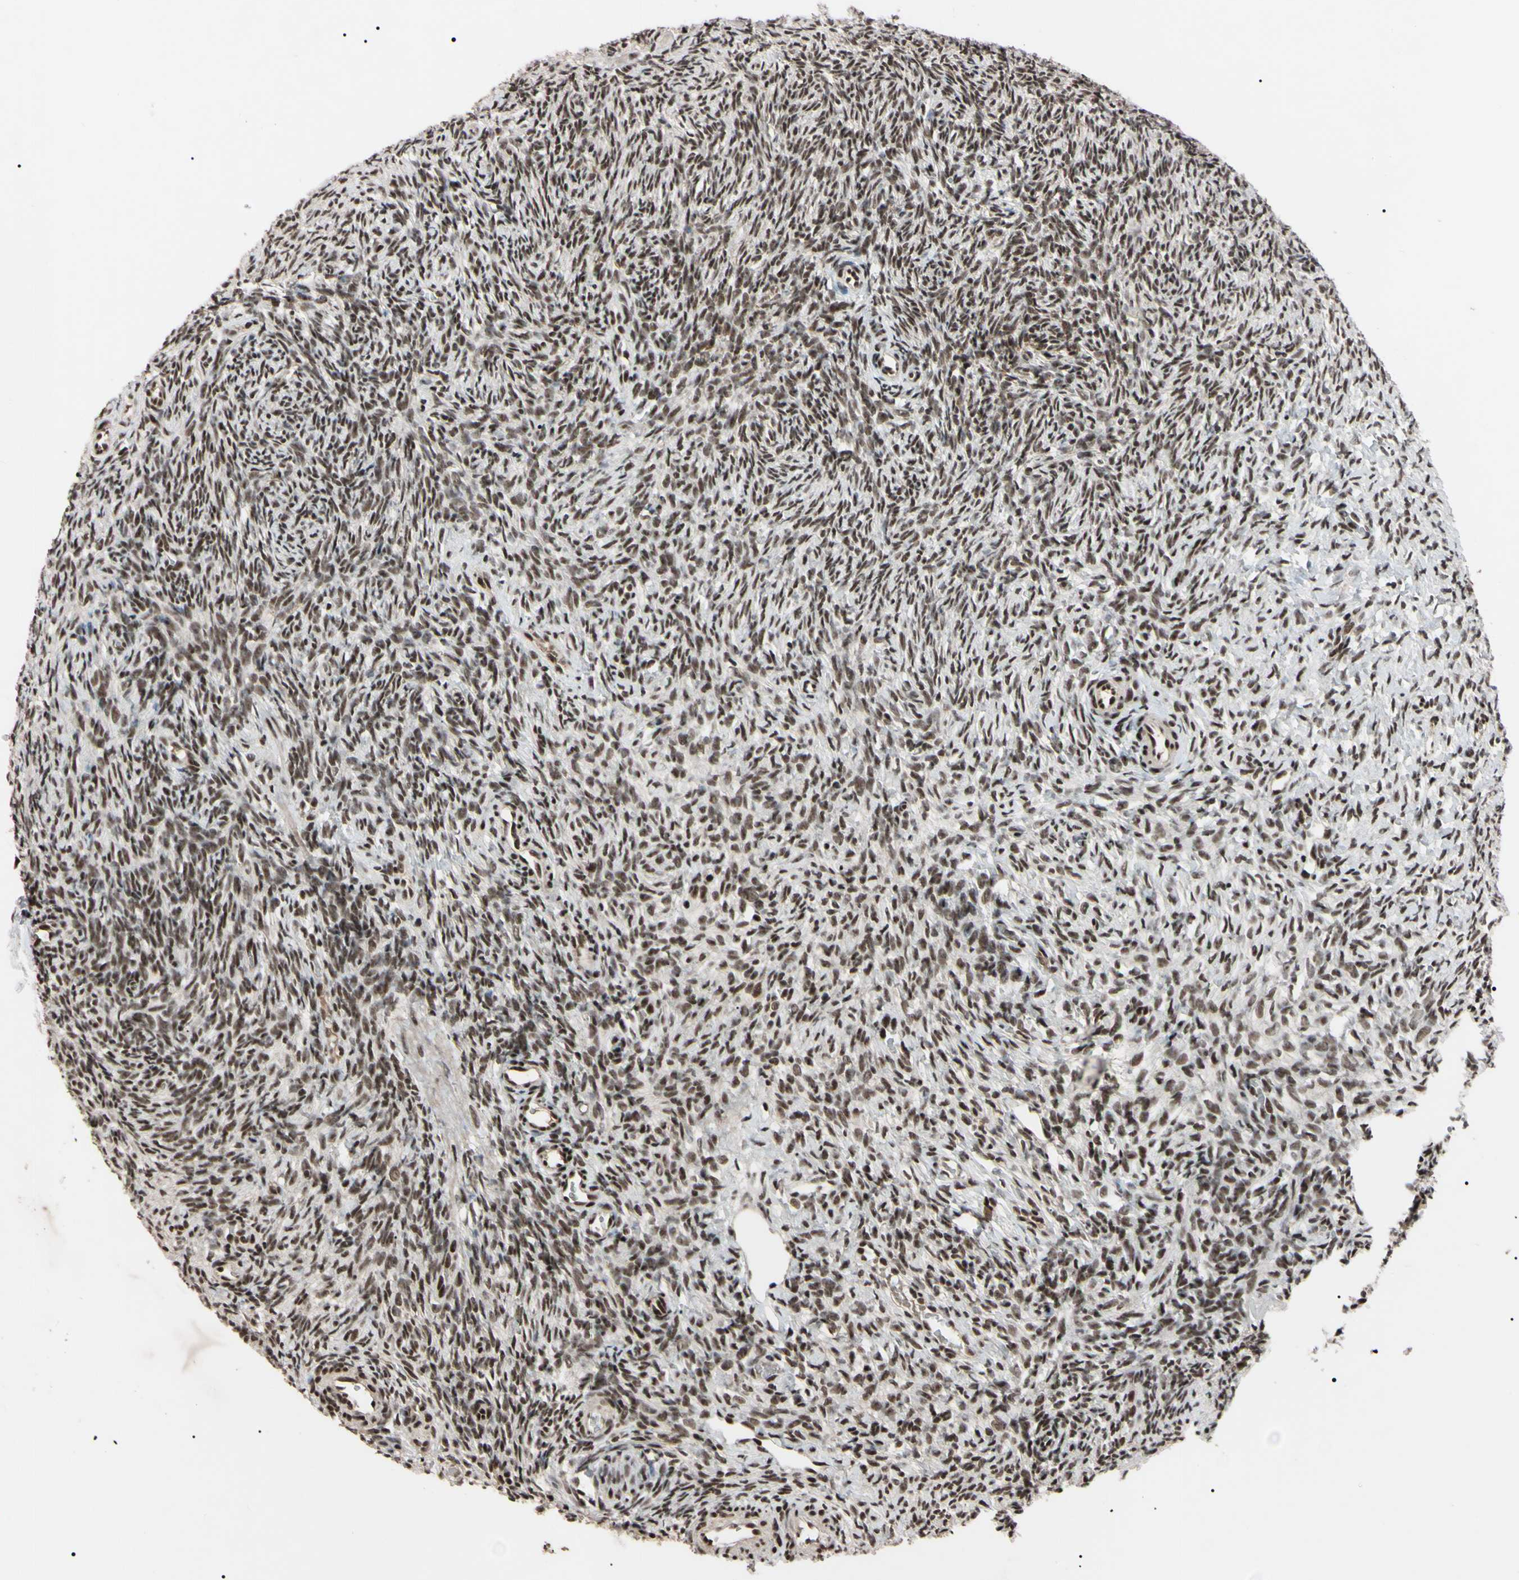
{"staining": {"intensity": "moderate", "quantity": ">75%", "location": "nuclear"}, "tissue": "ovary", "cell_type": "Ovarian stroma cells", "image_type": "normal", "snomed": [{"axis": "morphology", "description": "Normal tissue, NOS"}, {"axis": "topography", "description": "Ovary"}], "caption": "Immunohistochemistry (IHC) of unremarkable ovary displays medium levels of moderate nuclear staining in approximately >75% of ovarian stroma cells.", "gene": "YY1", "patient": {"sex": "female", "age": 35}}